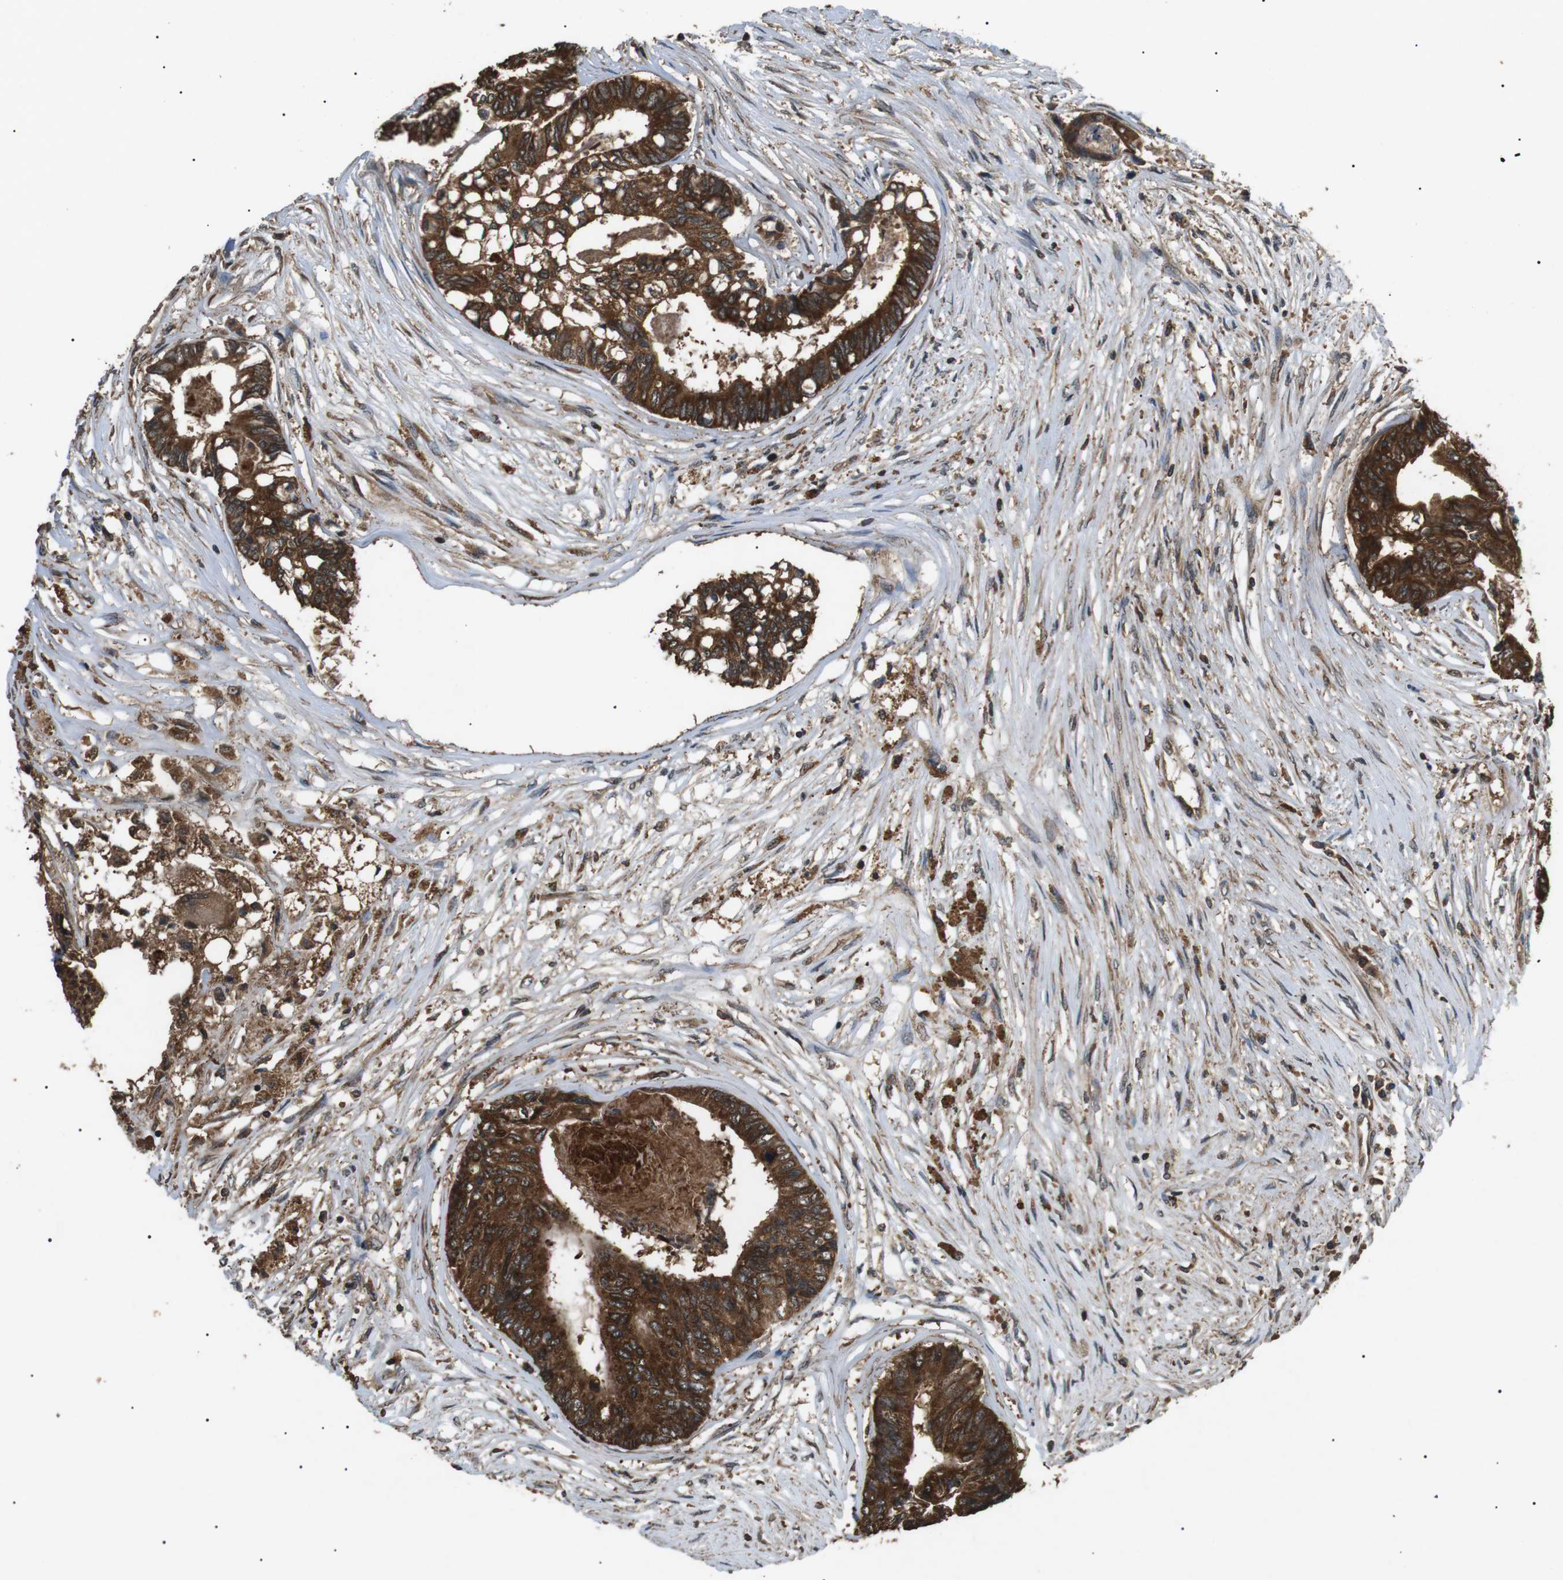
{"staining": {"intensity": "strong", "quantity": ">75%", "location": "cytoplasmic/membranous"}, "tissue": "colorectal cancer", "cell_type": "Tumor cells", "image_type": "cancer", "snomed": [{"axis": "morphology", "description": "Adenocarcinoma, NOS"}, {"axis": "topography", "description": "Rectum"}], "caption": "Colorectal cancer (adenocarcinoma) tissue displays strong cytoplasmic/membranous expression in approximately >75% of tumor cells The protein of interest is stained brown, and the nuclei are stained in blue (DAB (3,3'-diaminobenzidine) IHC with brightfield microscopy, high magnification).", "gene": "TBC1D15", "patient": {"sex": "male", "age": 63}}